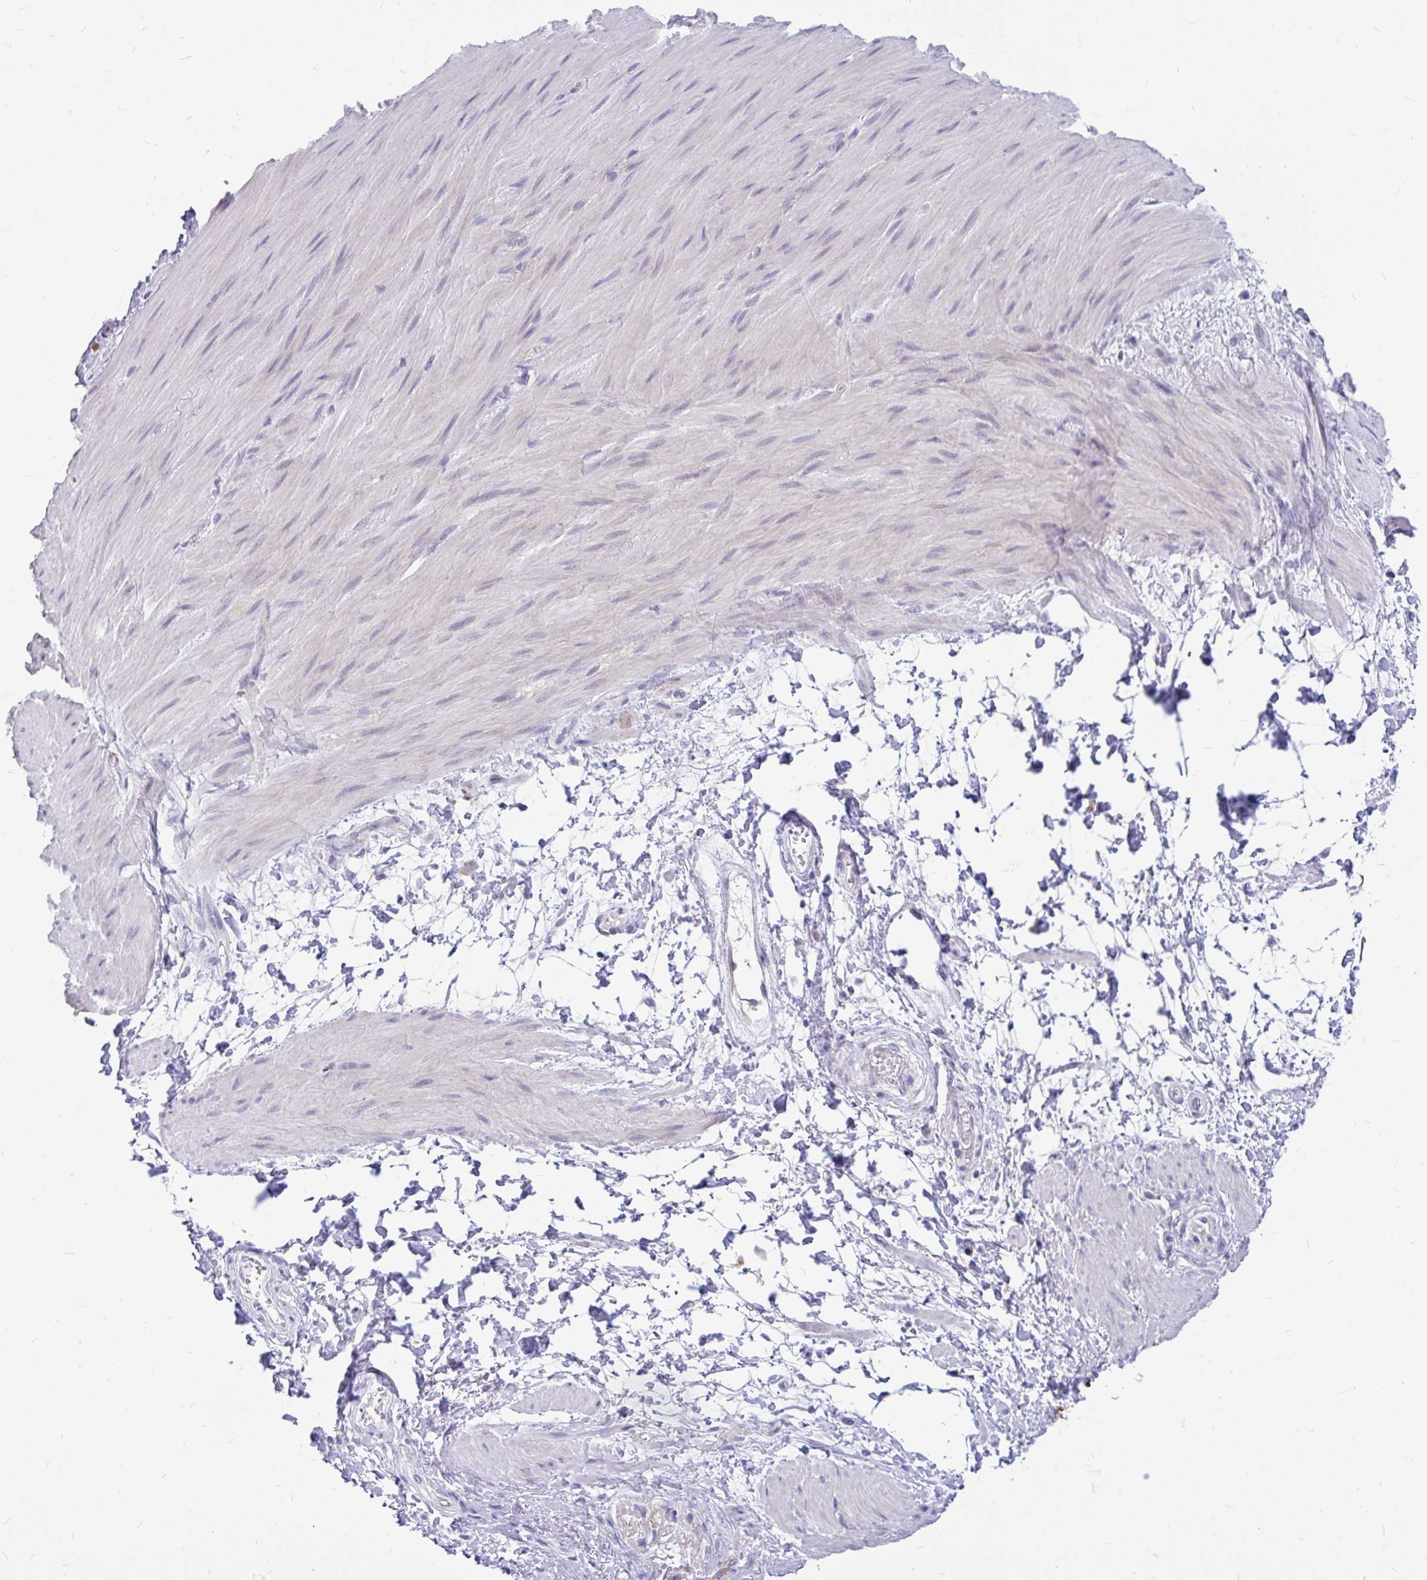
{"staining": {"intensity": "negative", "quantity": "none", "location": "none"}, "tissue": "smooth muscle", "cell_type": "Smooth muscle cells", "image_type": "normal", "snomed": [{"axis": "morphology", "description": "Normal tissue, NOS"}, {"axis": "topography", "description": "Smooth muscle"}, {"axis": "topography", "description": "Rectum"}], "caption": "This is an IHC histopathology image of normal smooth muscle. There is no expression in smooth muscle cells.", "gene": "MAP1LC3A", "patient": {"sex": "male", "age": 53}}